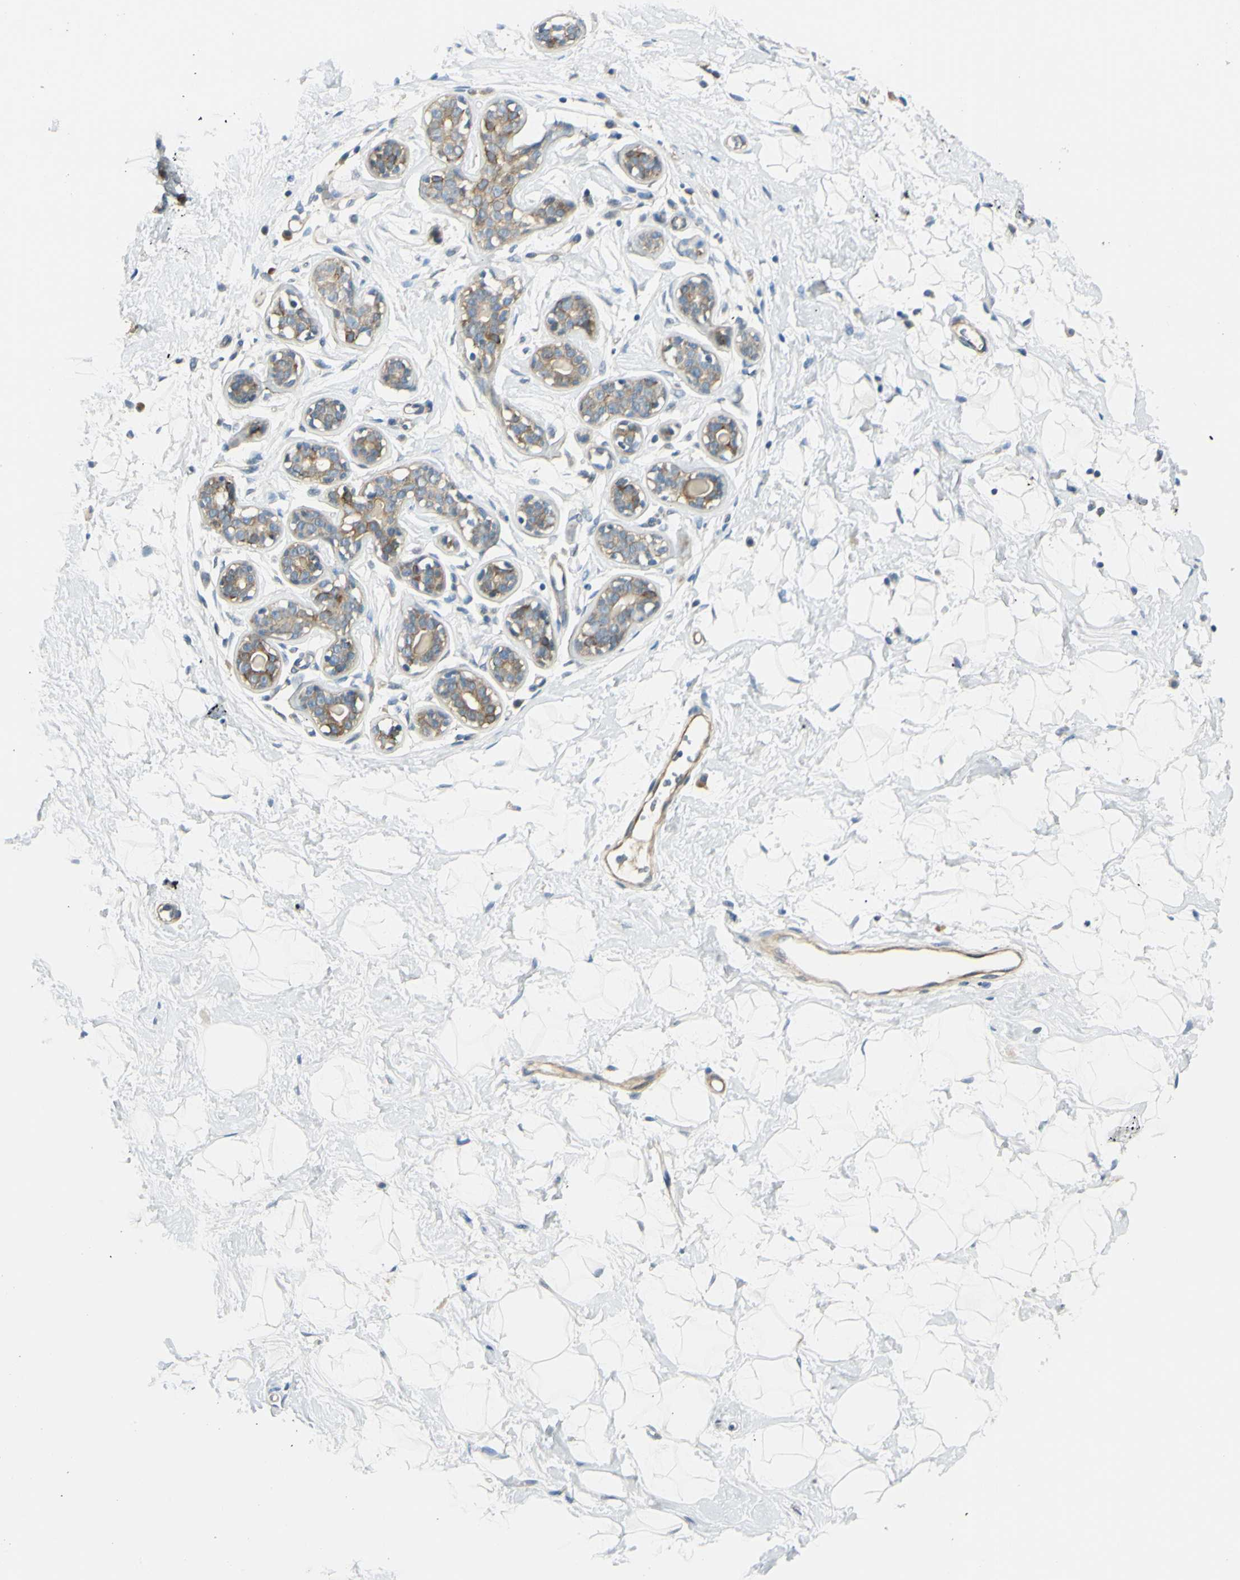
{"staining": {"intensity": "negative", "quantity": "none", "location": "none"}, "tissue": "breast", "cell_type": "Adipocytes", "image_type": "normal", "snomed": [{"axis": "morphology", "description": "Normal tissue, NOS"}, {"axis": "topography", "description": "Breast"}], "caption": "High power microscopy histopathology image of an immunohistochemistry histopathology image of normal breast, revealing no significant expression in adipocytes.", "gene": "LAMA3", "patient": {"sex": "female", "age": 23}}